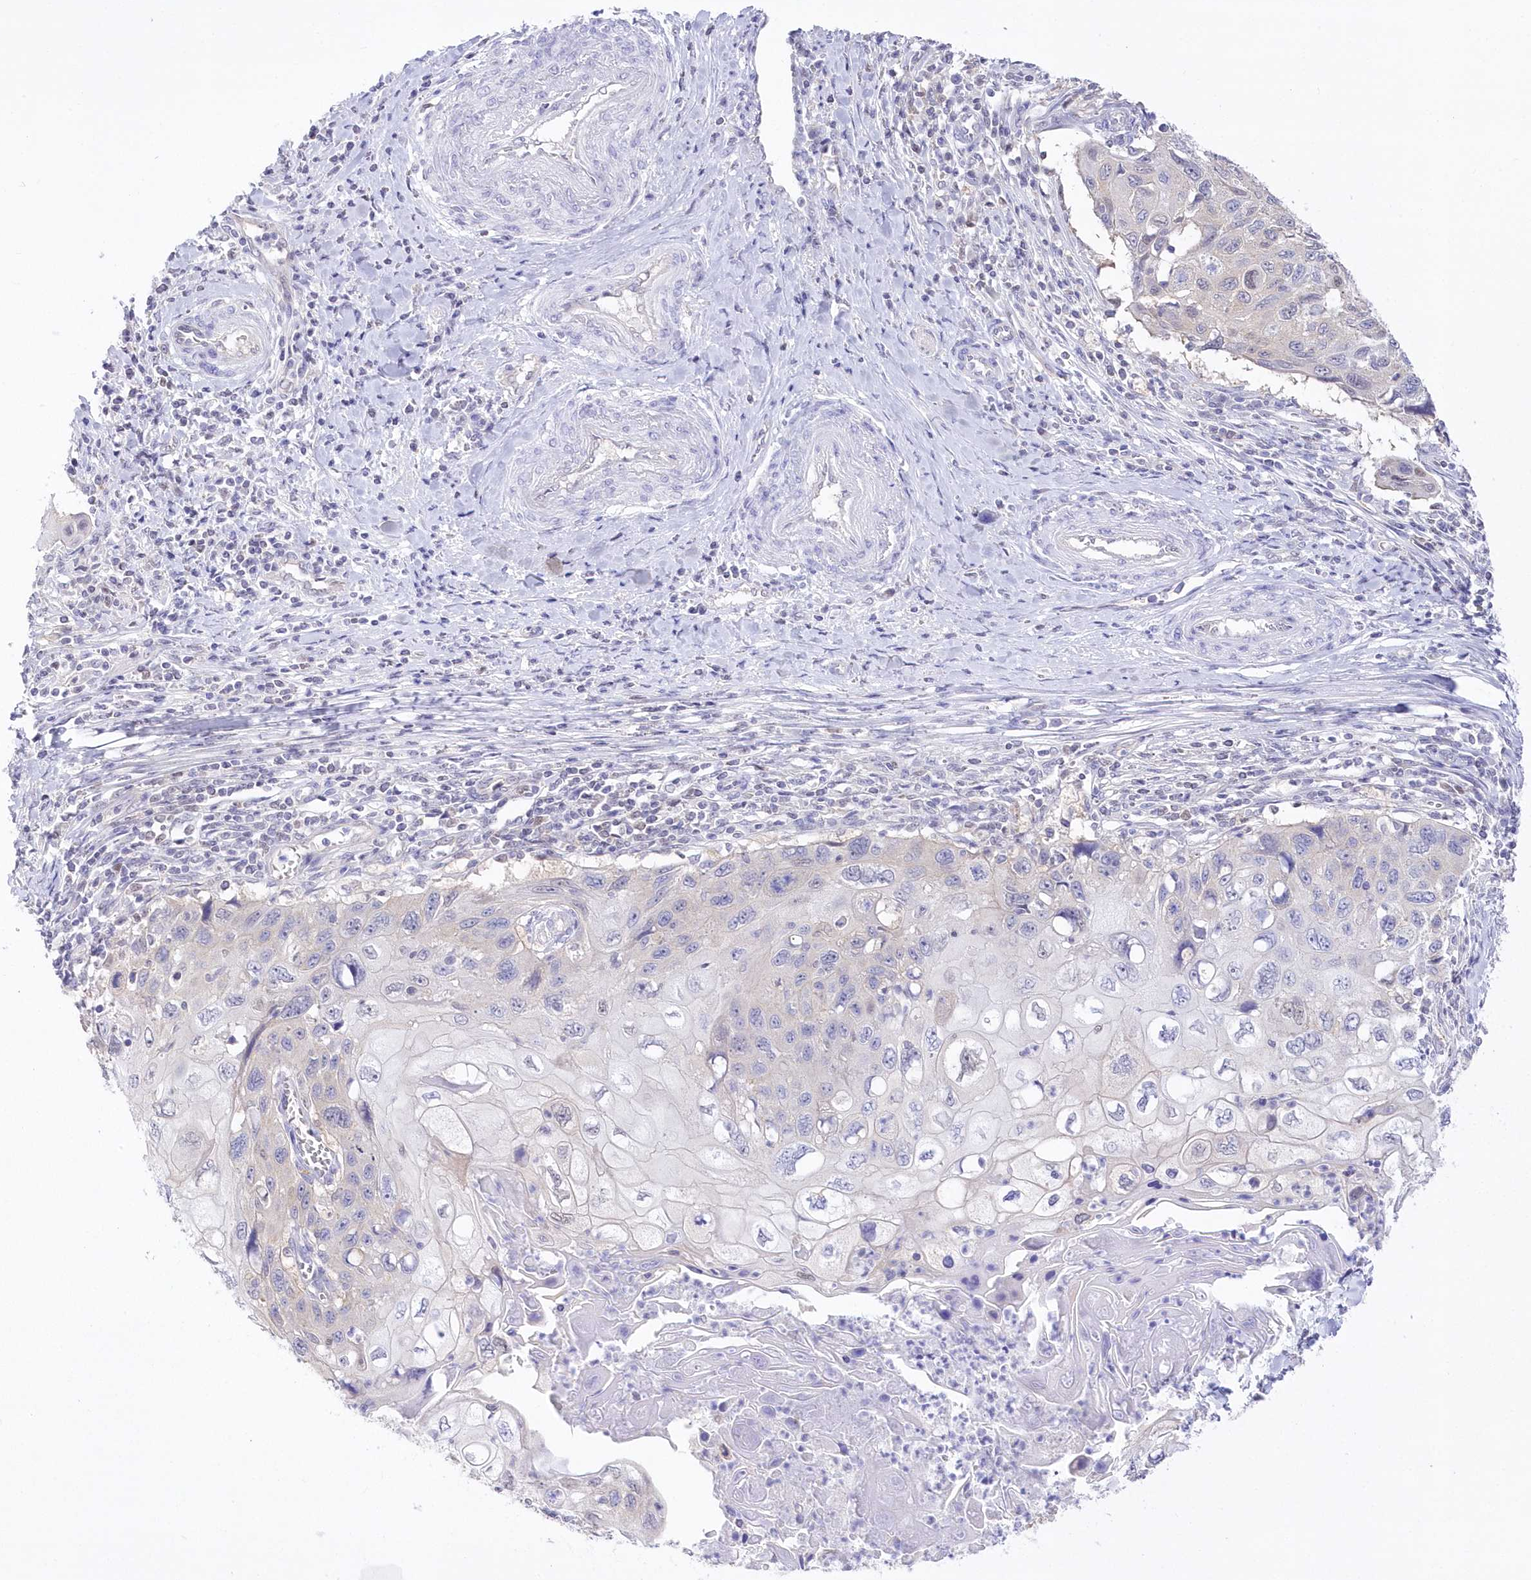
{"staining": {"intensity": "negative", "quantity": "none", "location": "none"}, "tissue": "cervical cancer", "cell_type": "Tumor cells", "image_type": "cancer", "snomed": [{"axis": "morphology", "description": "Squamous cell carcinoma, NOS"}, {"axis": "topography", "description": "Cervix"}], "caption": "DAB immunohistochemical staining of cervical squamous cell carcinoma exhibits no significant expression in tumor cells.", "gene": "UBA6", "patient": {"sex": "female", "age": 70}}